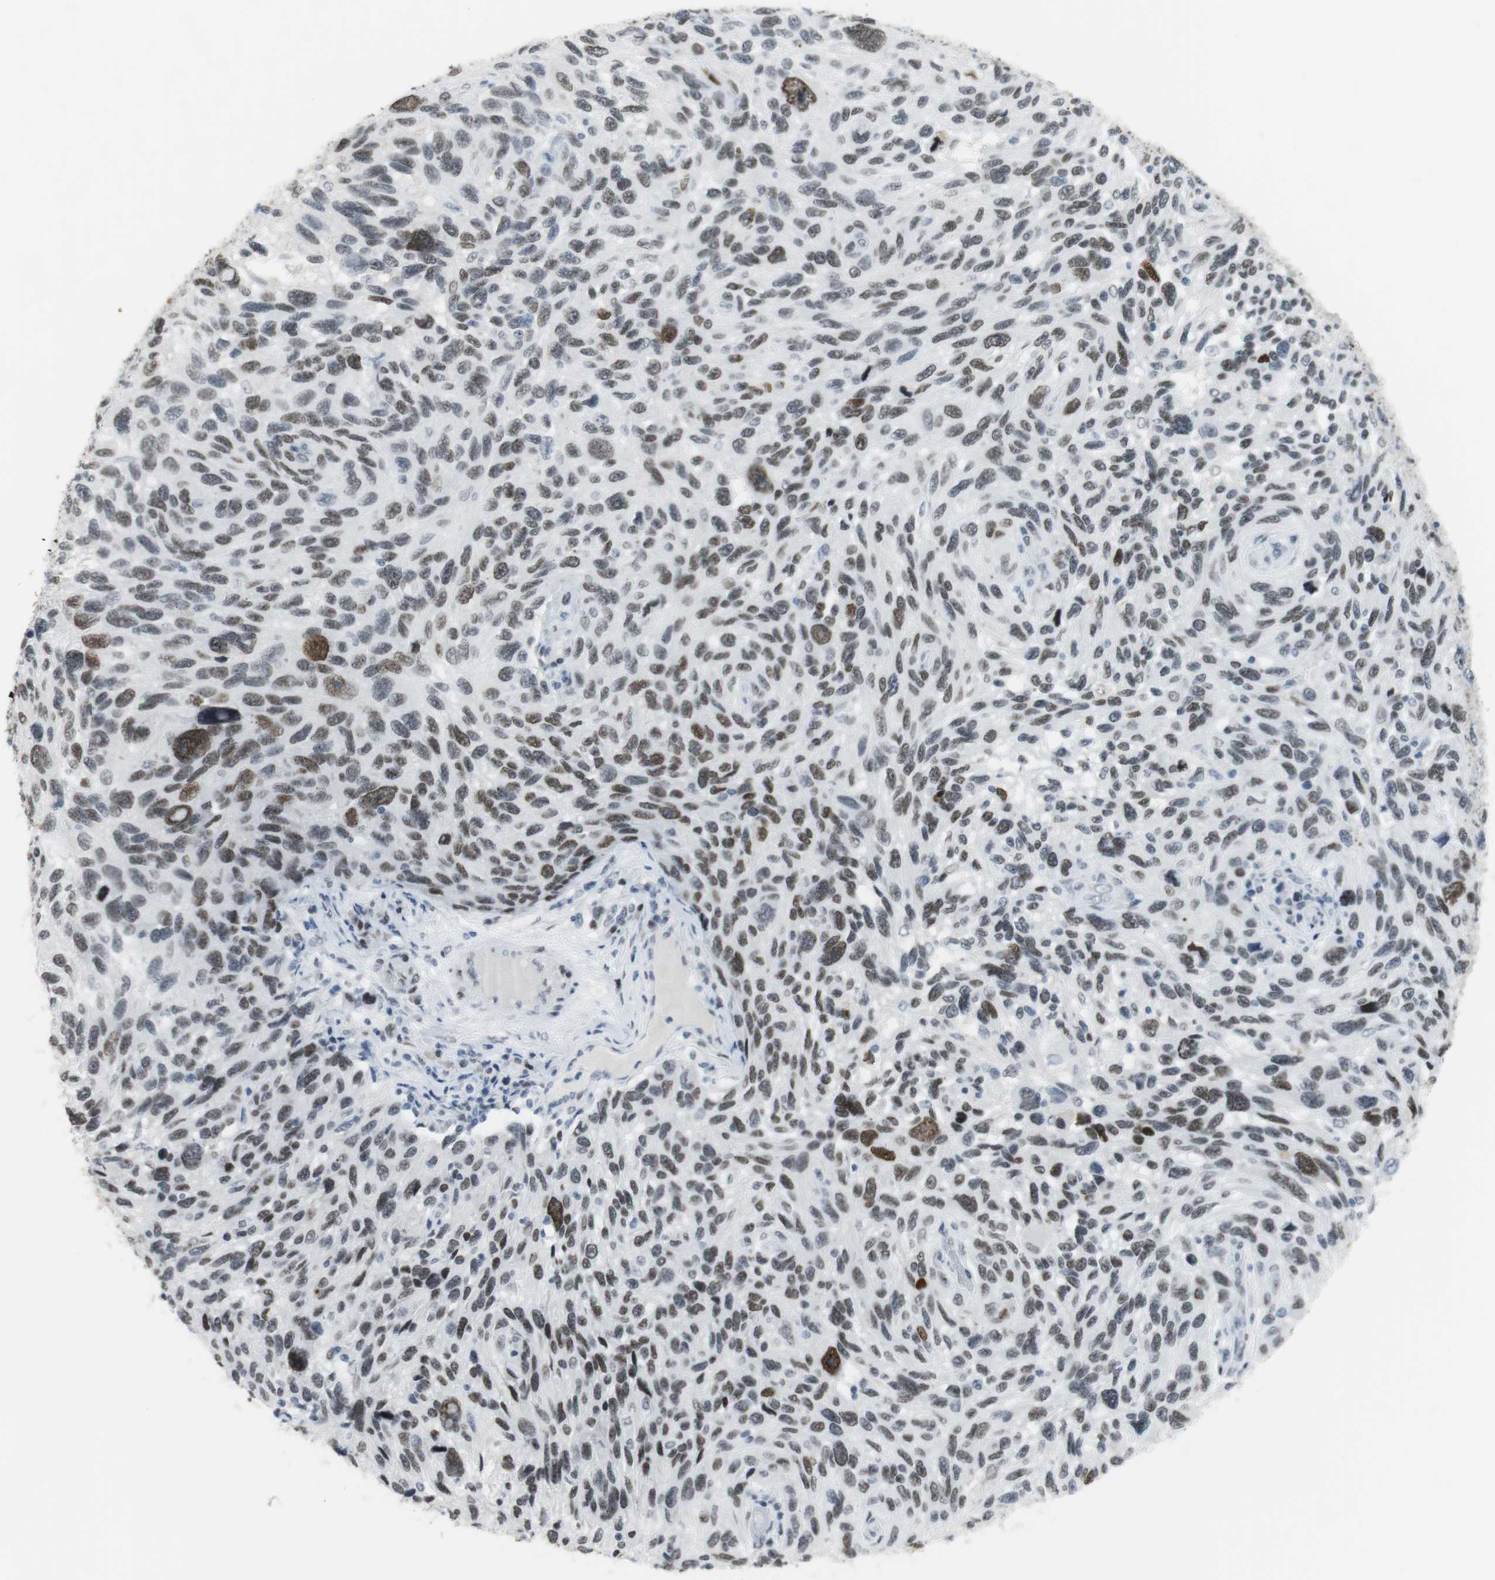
{"staining": {"intensity": "moderate", "quantity": ">75%", "location": "nuclear"}, "tissue": "melanoma", "cell_type": "Tumor cells", "image_type": "cancer", "snomed": [{"axis": "morphology", "description": "Malignant melanoma, NOS"}, {"axis": "topography", "description": "Skin"}], "caption": "Immunohistochemistry (IHC) of human melanoma reveals medium levels of moderate nuclear expression in approximately >75% of tumor cells. The staining was performed using DAB (3,3'-diaminobenzidine) to visualize the protein expression in brown, while the nuclei were stained in blue with hematoxylin (Magnification: 20x).", "gene": "BMI1", "patient": {"sex": "male", "age": 53}}